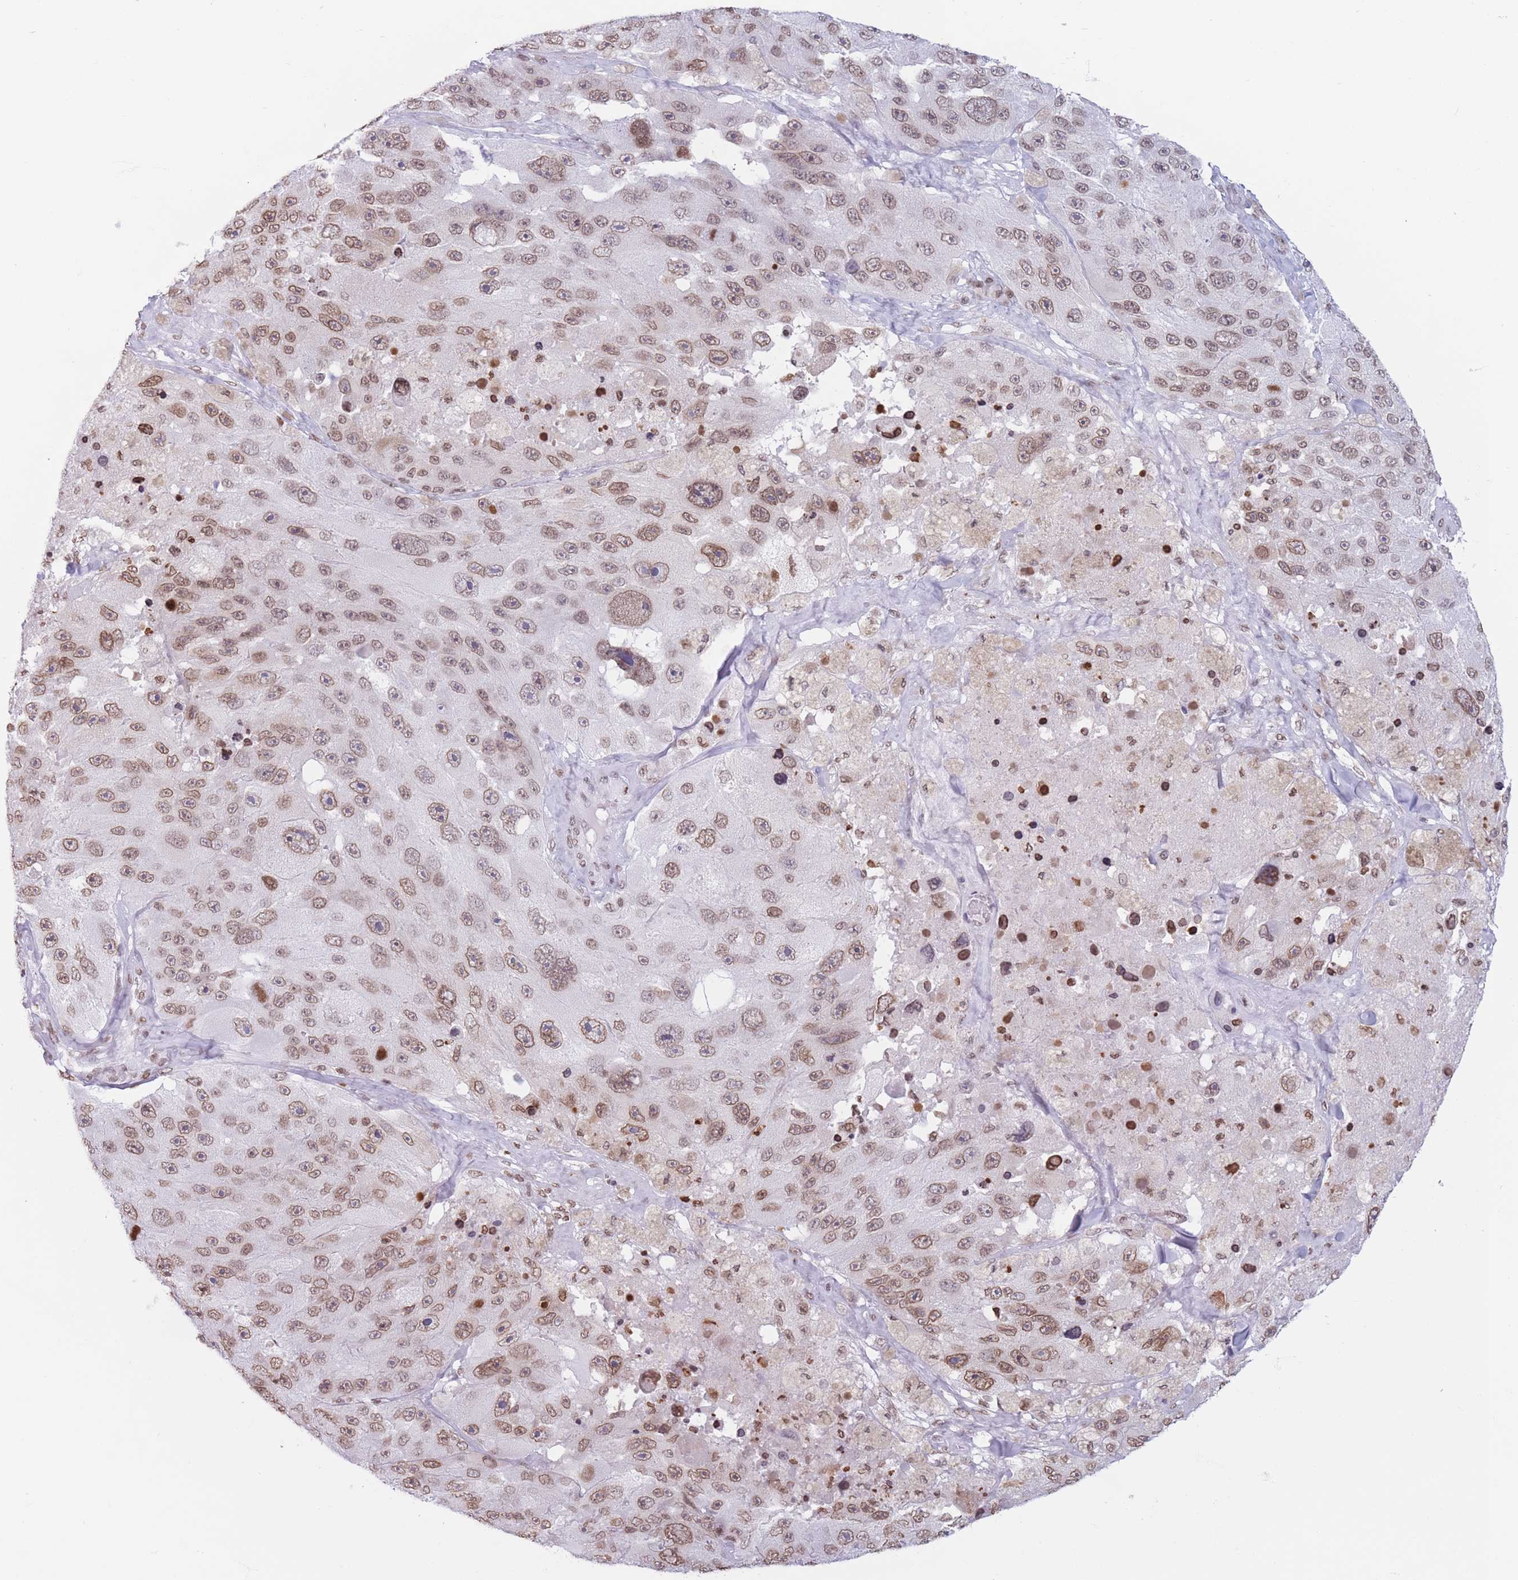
{"staining": {"intensity": "moderate", "quantity": ">75%", "location": "nuclear"}, "tissue": "melanoma", "cell_type": "Tumor cells", "image_type": "cancer", "snomed": [{"axis": "morphology", "description": "Malignant melanoma, Metastatic site"}, {"axis": "topography", "description": "Lymph node"}], "caption": "Brown immunohistochemical staining in human malignant melanoma (metastatic site) exhibits moderate nuclear expression in approximately >75% of tumor cells.", "gene": "RYK", "patient": {"sex": "male", "age": 62}}